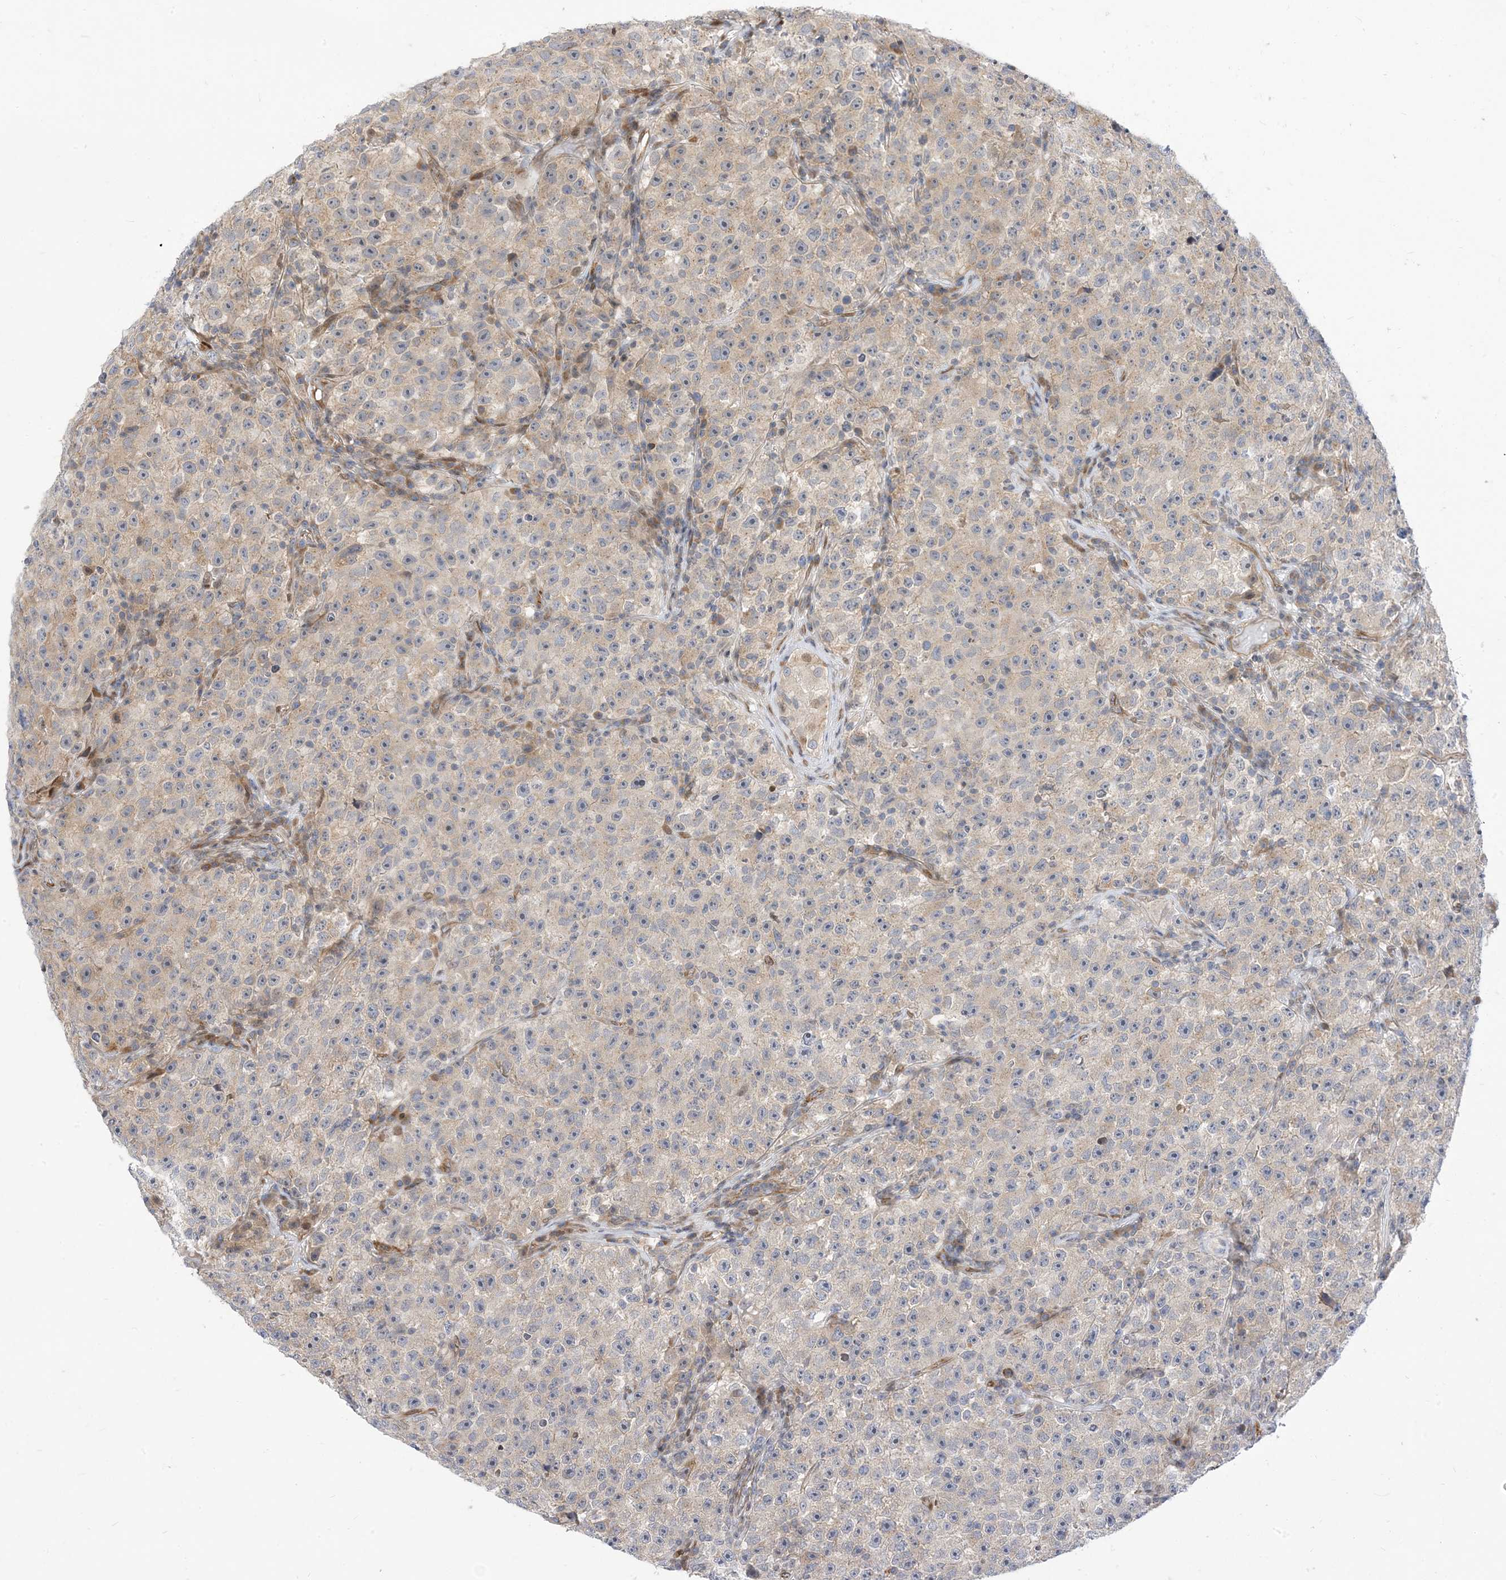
{"staining": {"intensity": "weak", "quantity": "<25%", "location": "cytoplasmic/membranous"}, "tissue": "testis cancer", "cell_type": "Tumor cells", "image_type": "cancer", "snomed": [{"axis": "morphology", "description": "Seminoma, NOS"}, {"axis": "topography", "description": "Testis"}], "caption": "Immunohistochemical staining of testis cancer (seminoma) reveals no significant staining in tumor cells.", "gene": "TYSND1", "patient": {"sex": "male", "age": 22}}